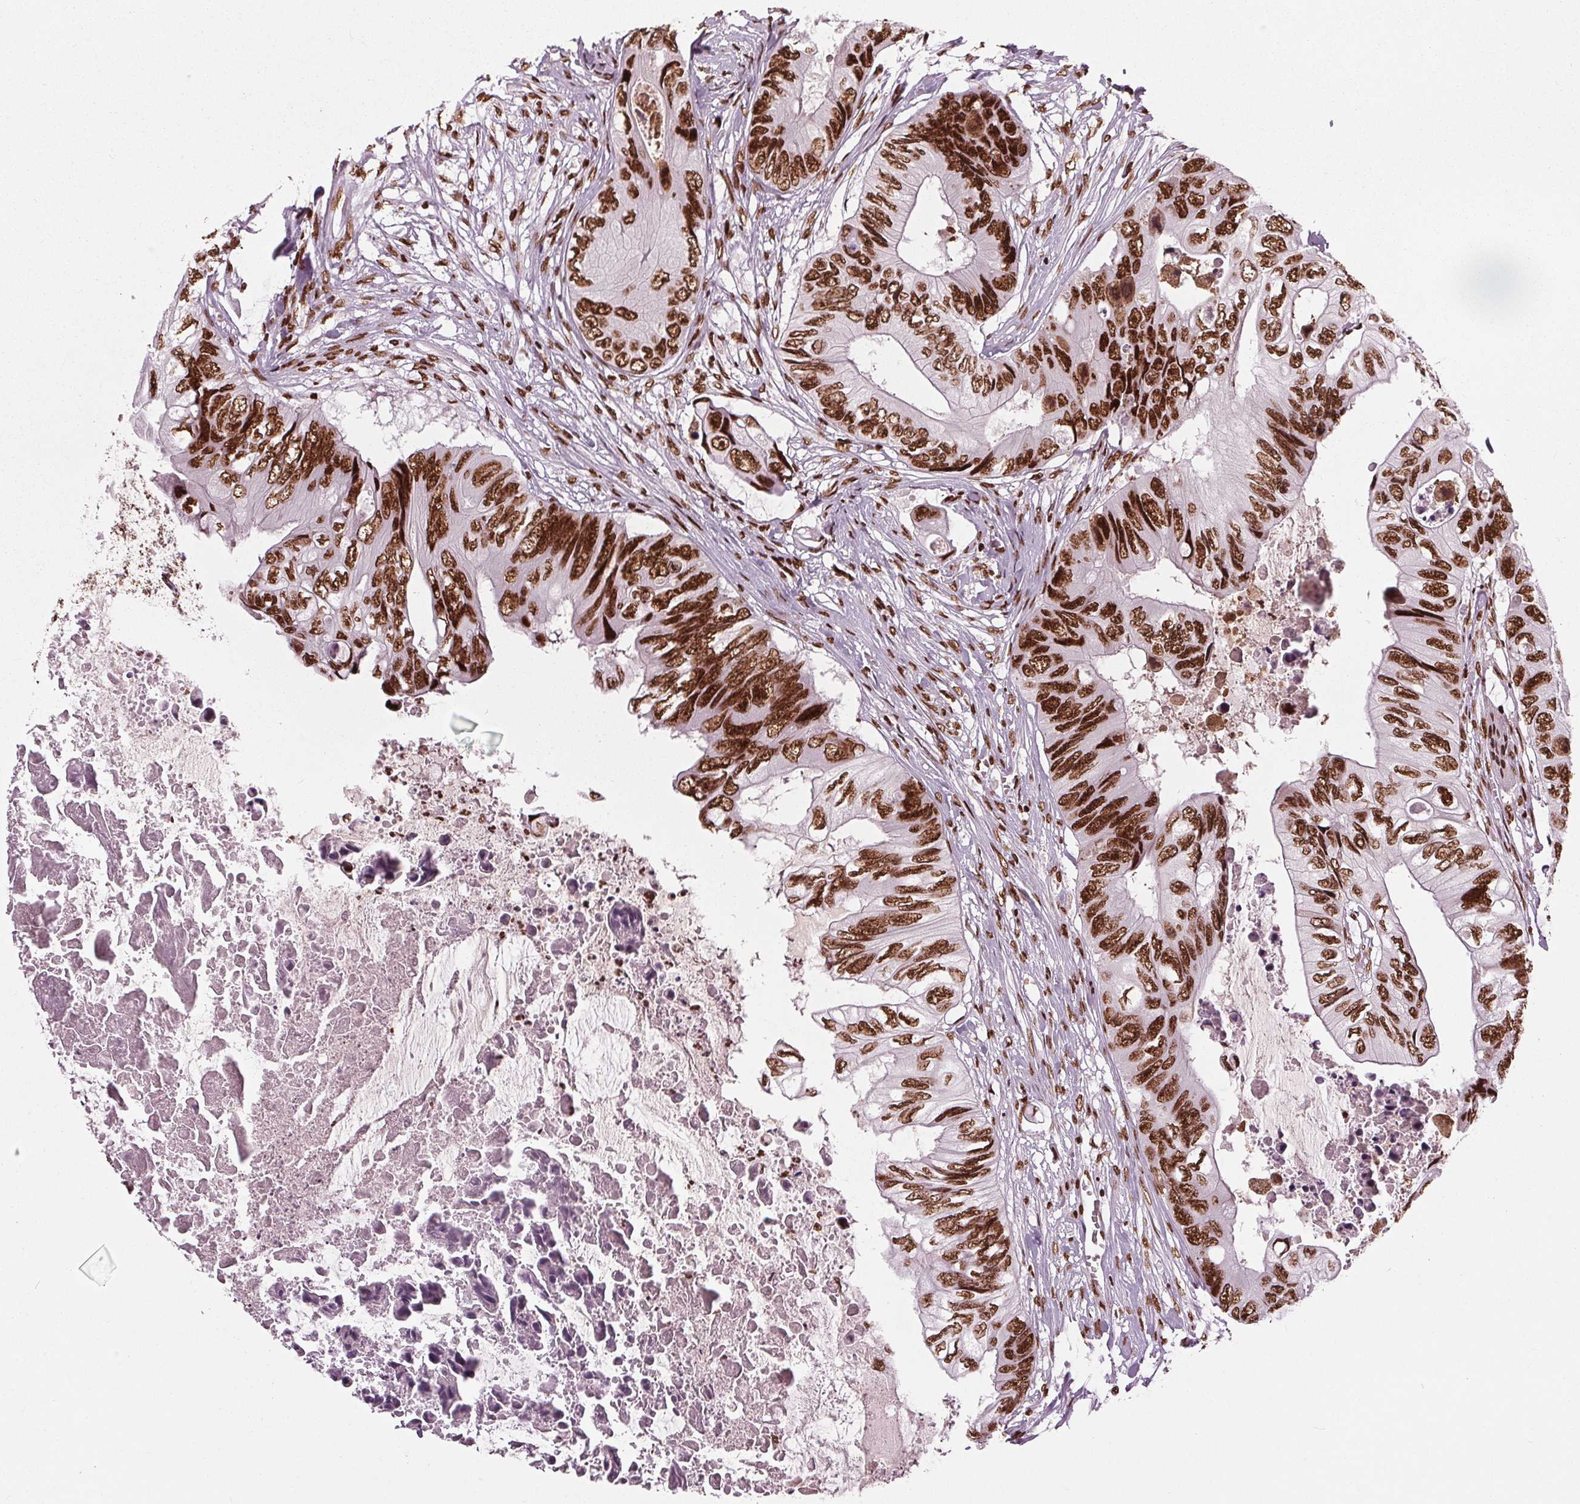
{"staining": {"intensity": "strong", "quantity": ">75%", "location": "nuclear"}, "tissue": "colorectal cancer", "cell_type": "Tumor cells", "image_type": "cancer", "snomed": [{"axis": "morphology", "description": "Adenocarcinoma, NOS"}, {"axis": "topography", "description": "Rectum"}], "caption": "Immunohistochemical staining of adenocarcinoma (colorectal) exhibits high levels of strong nuclear expression in about >75% of tumor cells.", "gene": "BRD4", "patient": {"sex": "male", "age": 63}}